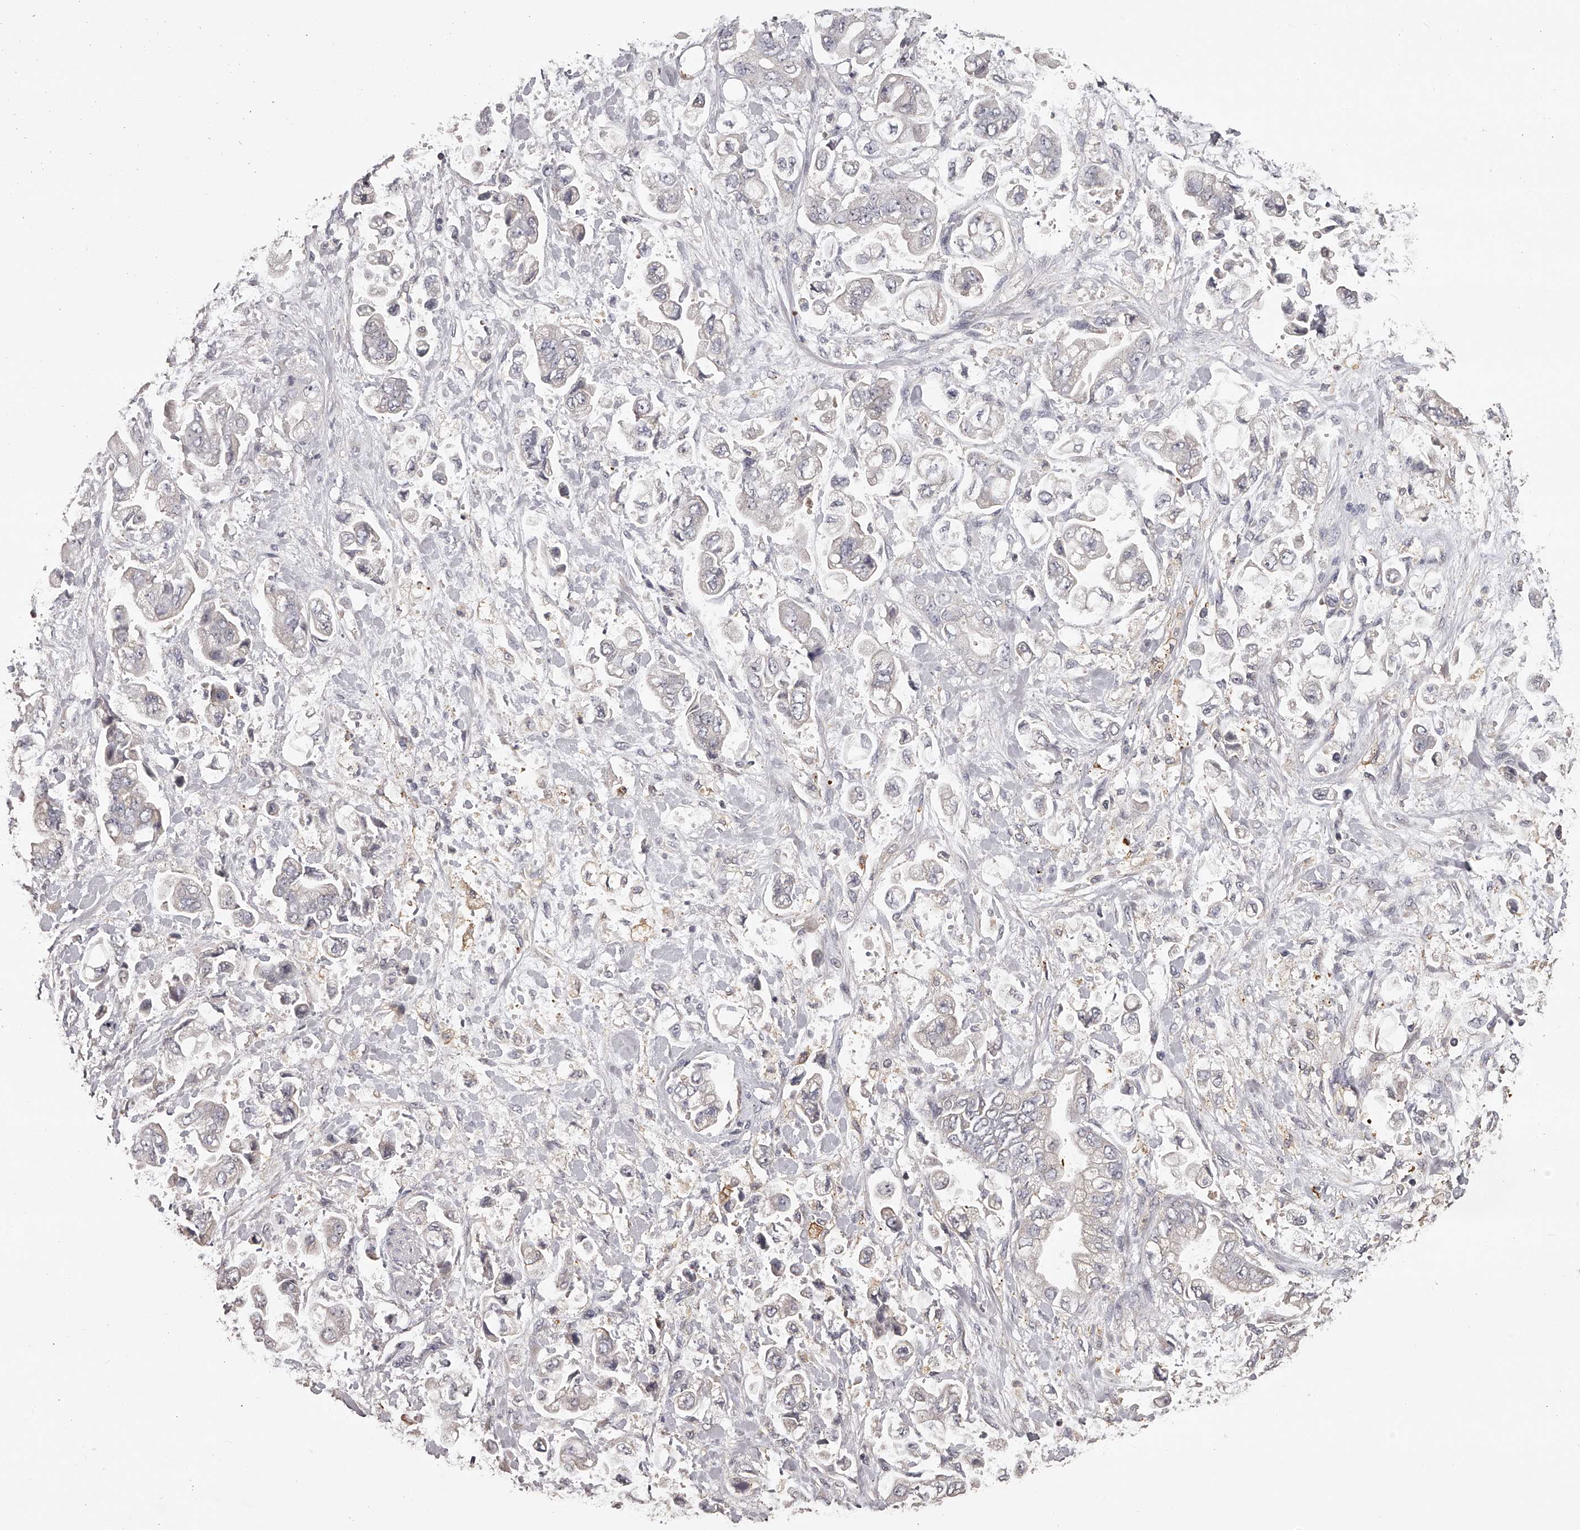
{"staining": {"intensity": "negative", "quantity": "none", "location": "none"}, "tissue": "stomach cancer", "cell_type": "Tumor cells", "image_type": "cancer", "snomed": [{"axis": "morphology", "description": "Normal tissue, NOS"}, {"axis": "morphology", "description": "Adenocarcinoma, NOS"}, {"axis": "topography", "description": "Stomach"}], "caption": "A photomicrograph of human stomach cancer (adenocarcinoma) is negative for staining in tumor cells.", "gene": "TNN", "patient": {"sex": "male", "age": 62}}